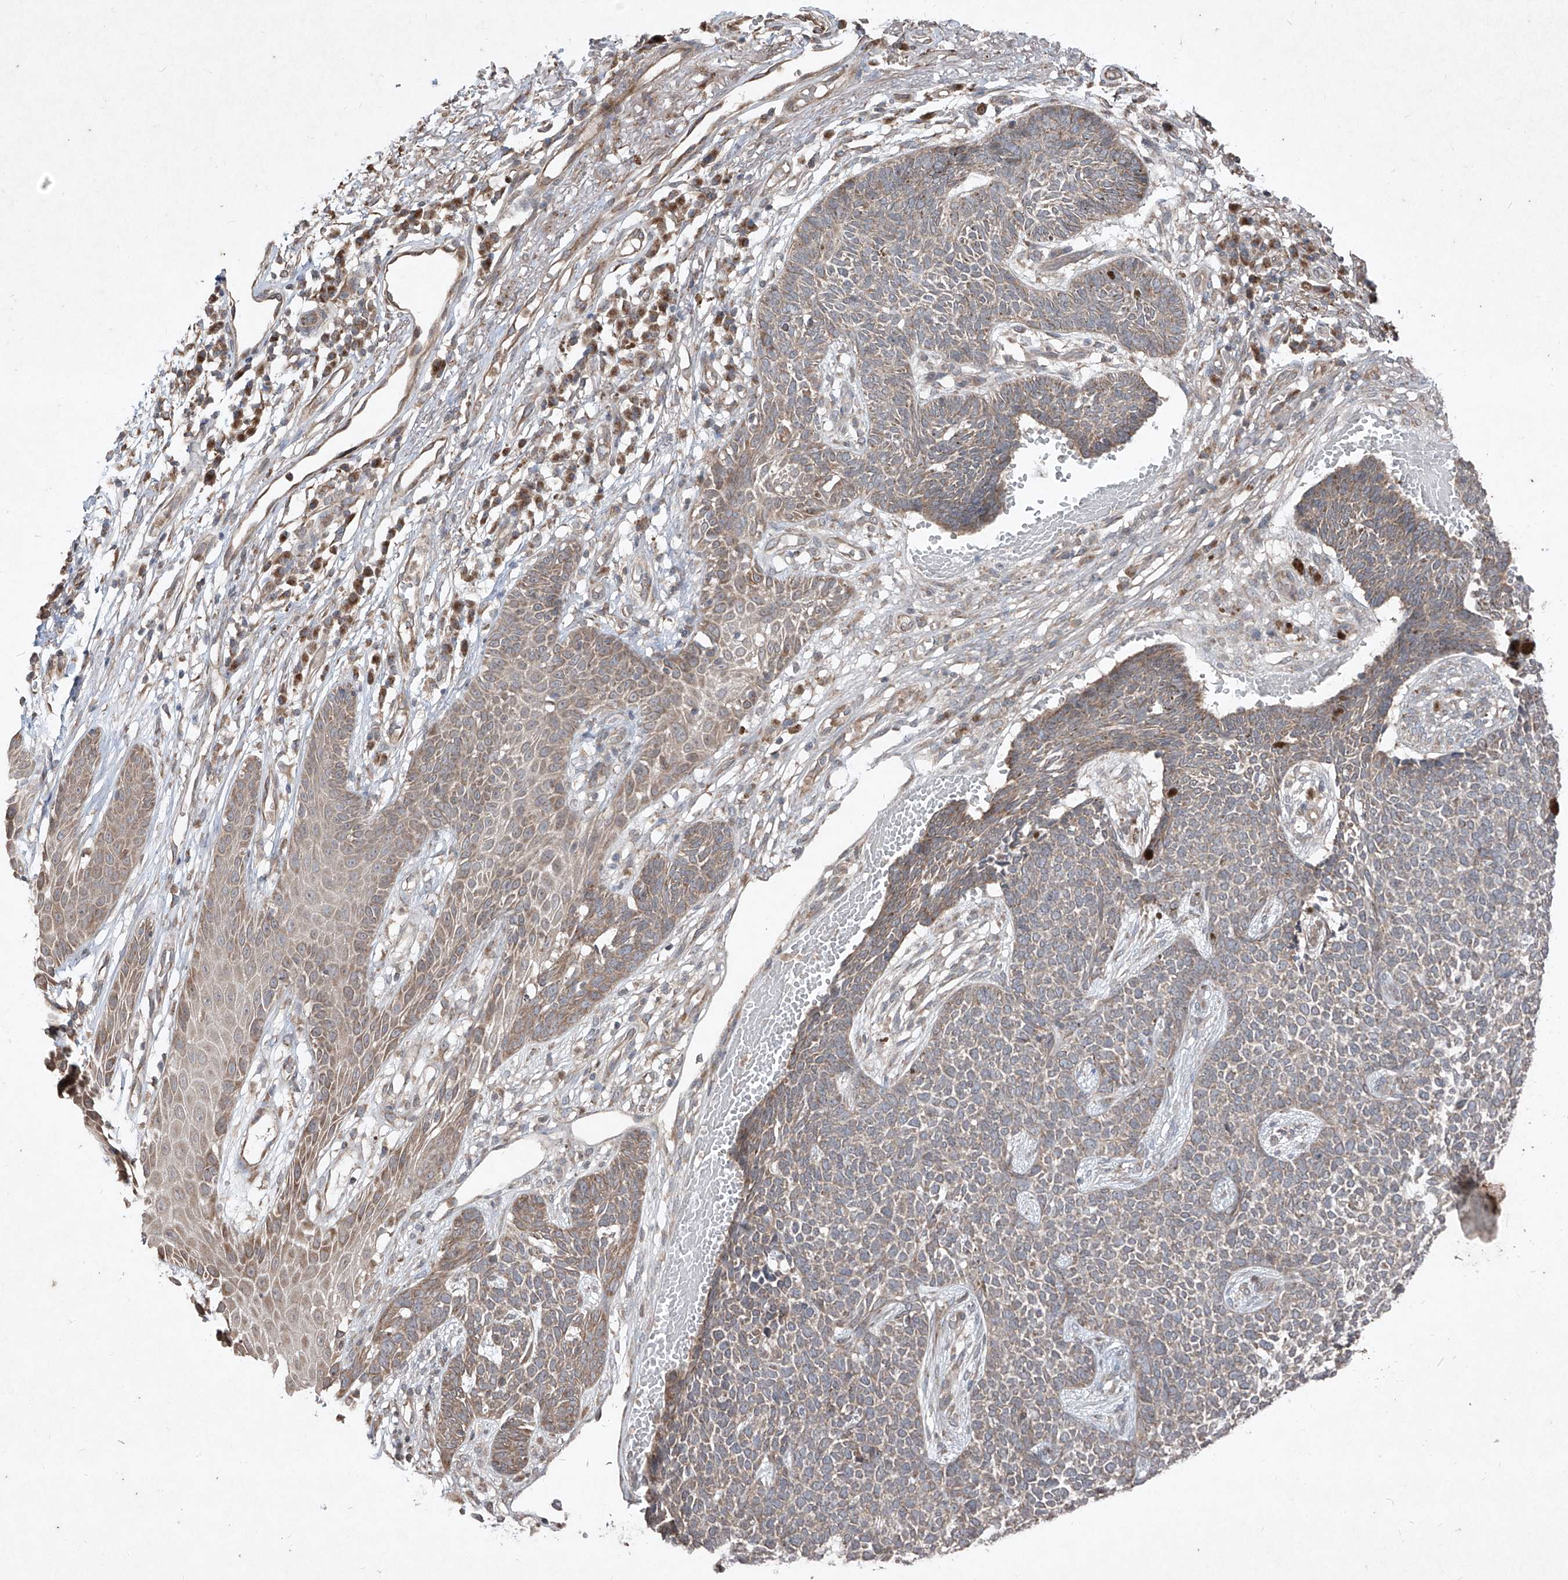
{"staining": {"intensity": "moderate", "quantity": "25%-75%", "location": "cytoplasmic/membranous"}, "tissue": "skin cancer", "cell_type": "Tumor cells", "image_type": "cancer", "snomed": [{"axis": "morphology", "description": "Basal cell carcinoma"}, {"axis": "topography", "description": "Skin"}], "caption": "This micrograph exhibits IHC staining of skin cancer, with medium moderate cytoplasmic/membranous expression in approximately 25%-75% of tumor cells.", "gene": "ABCD3", "patient": {"sex": "female", "age": 84}}